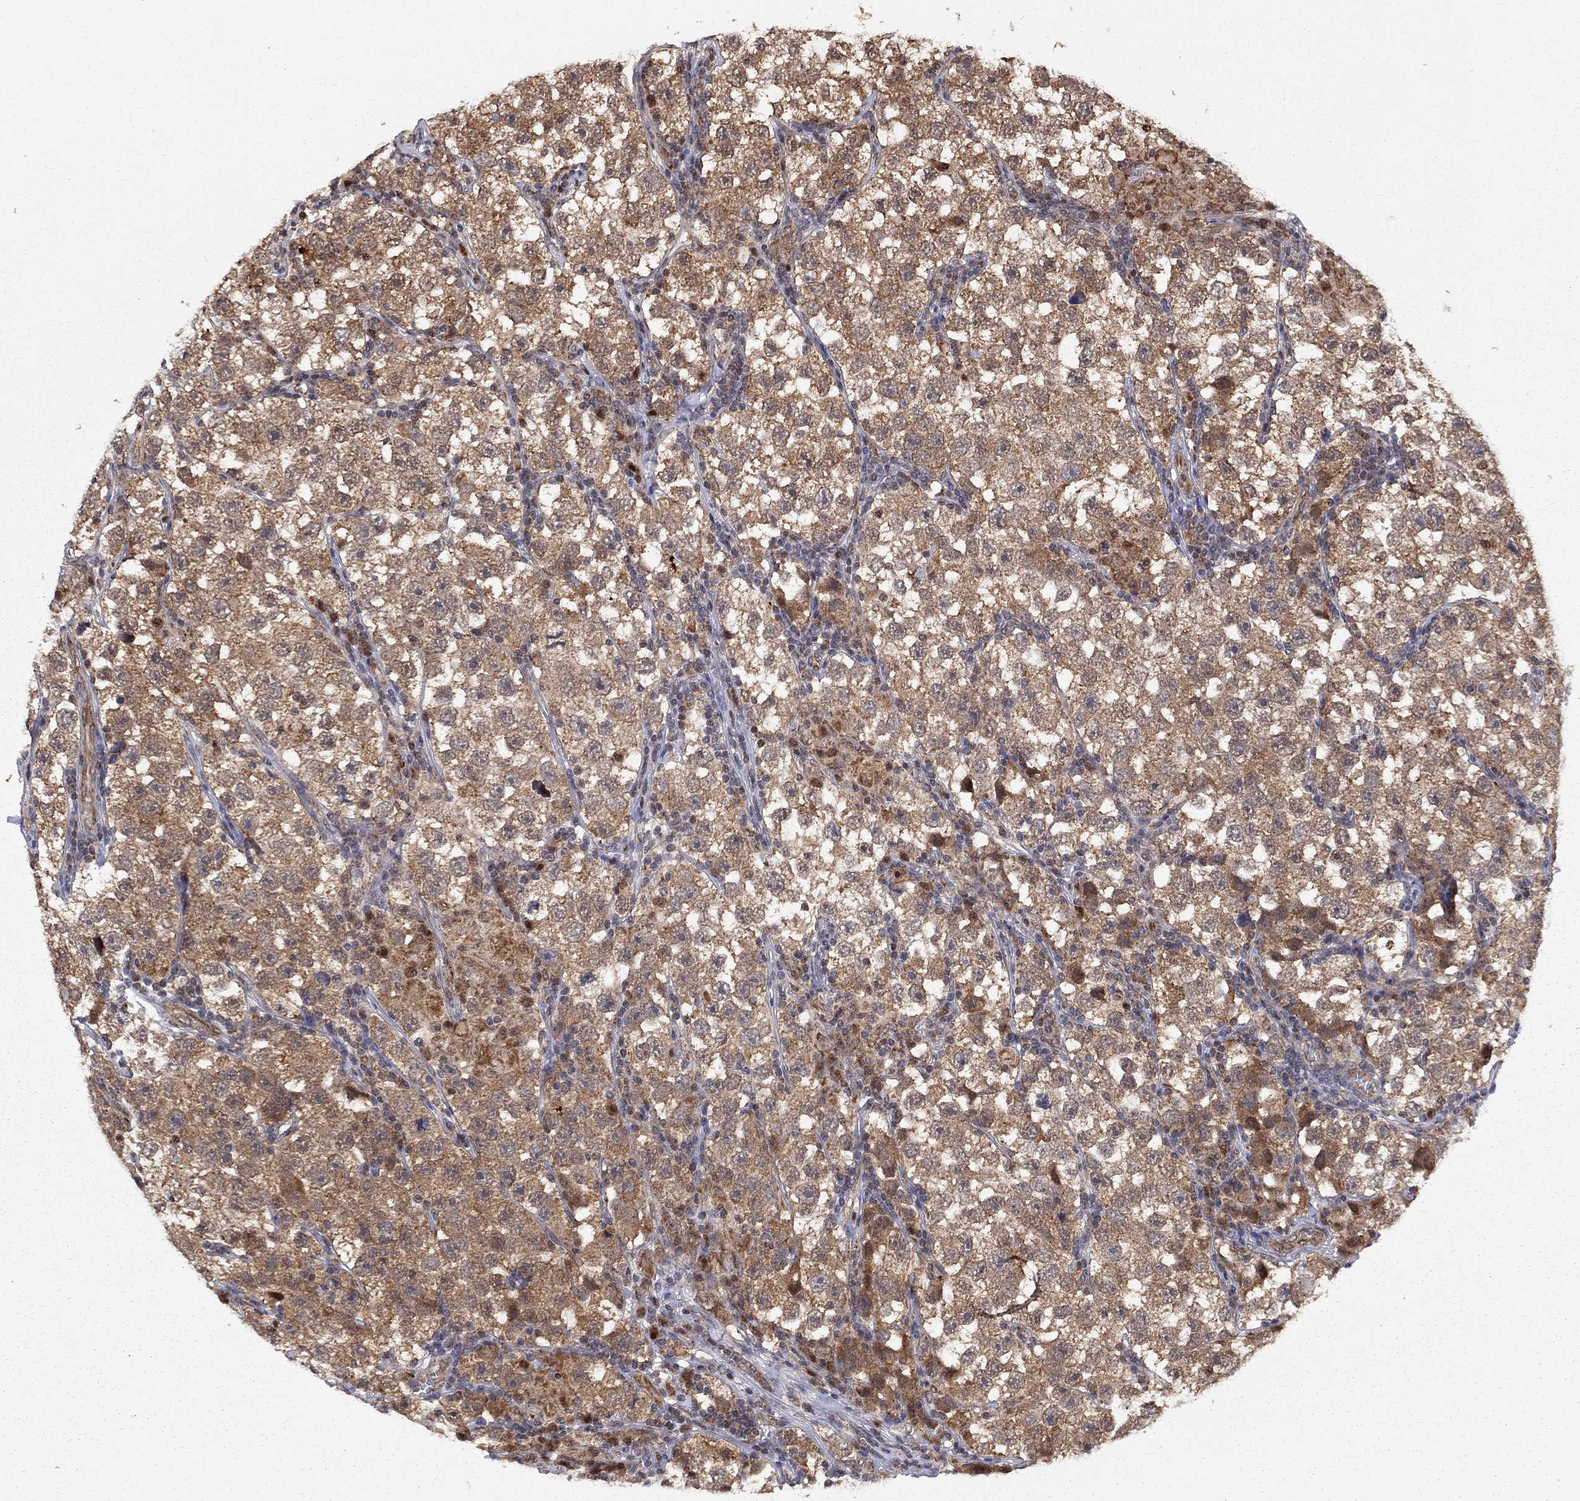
{"staining": {"intensity": "moderate", "quantity": ">75%", "location": "cytoplasmic/membranous"}, "tissue": "testis cancer", "cell_type": "Tumor cells", "image_type": "cancer", "snomed": [{"axis": "morphology", "description": "Seminoma, NOS"}, {"axis": "topography", "description": "Testis"}], "caption": "A photomicrograph of human testis cancer stained for a protein exhibits moderate cytoplasmic/membranous brown staining in tumor cells. The protein is stained brown, and the nuclei are stained in blue (DAB (3,3'-diaminobenzidine) IHC with brightfield microscopy, high magnification).", "gene": "ELOB", "patient": {"sex": "male", "age": 26}}